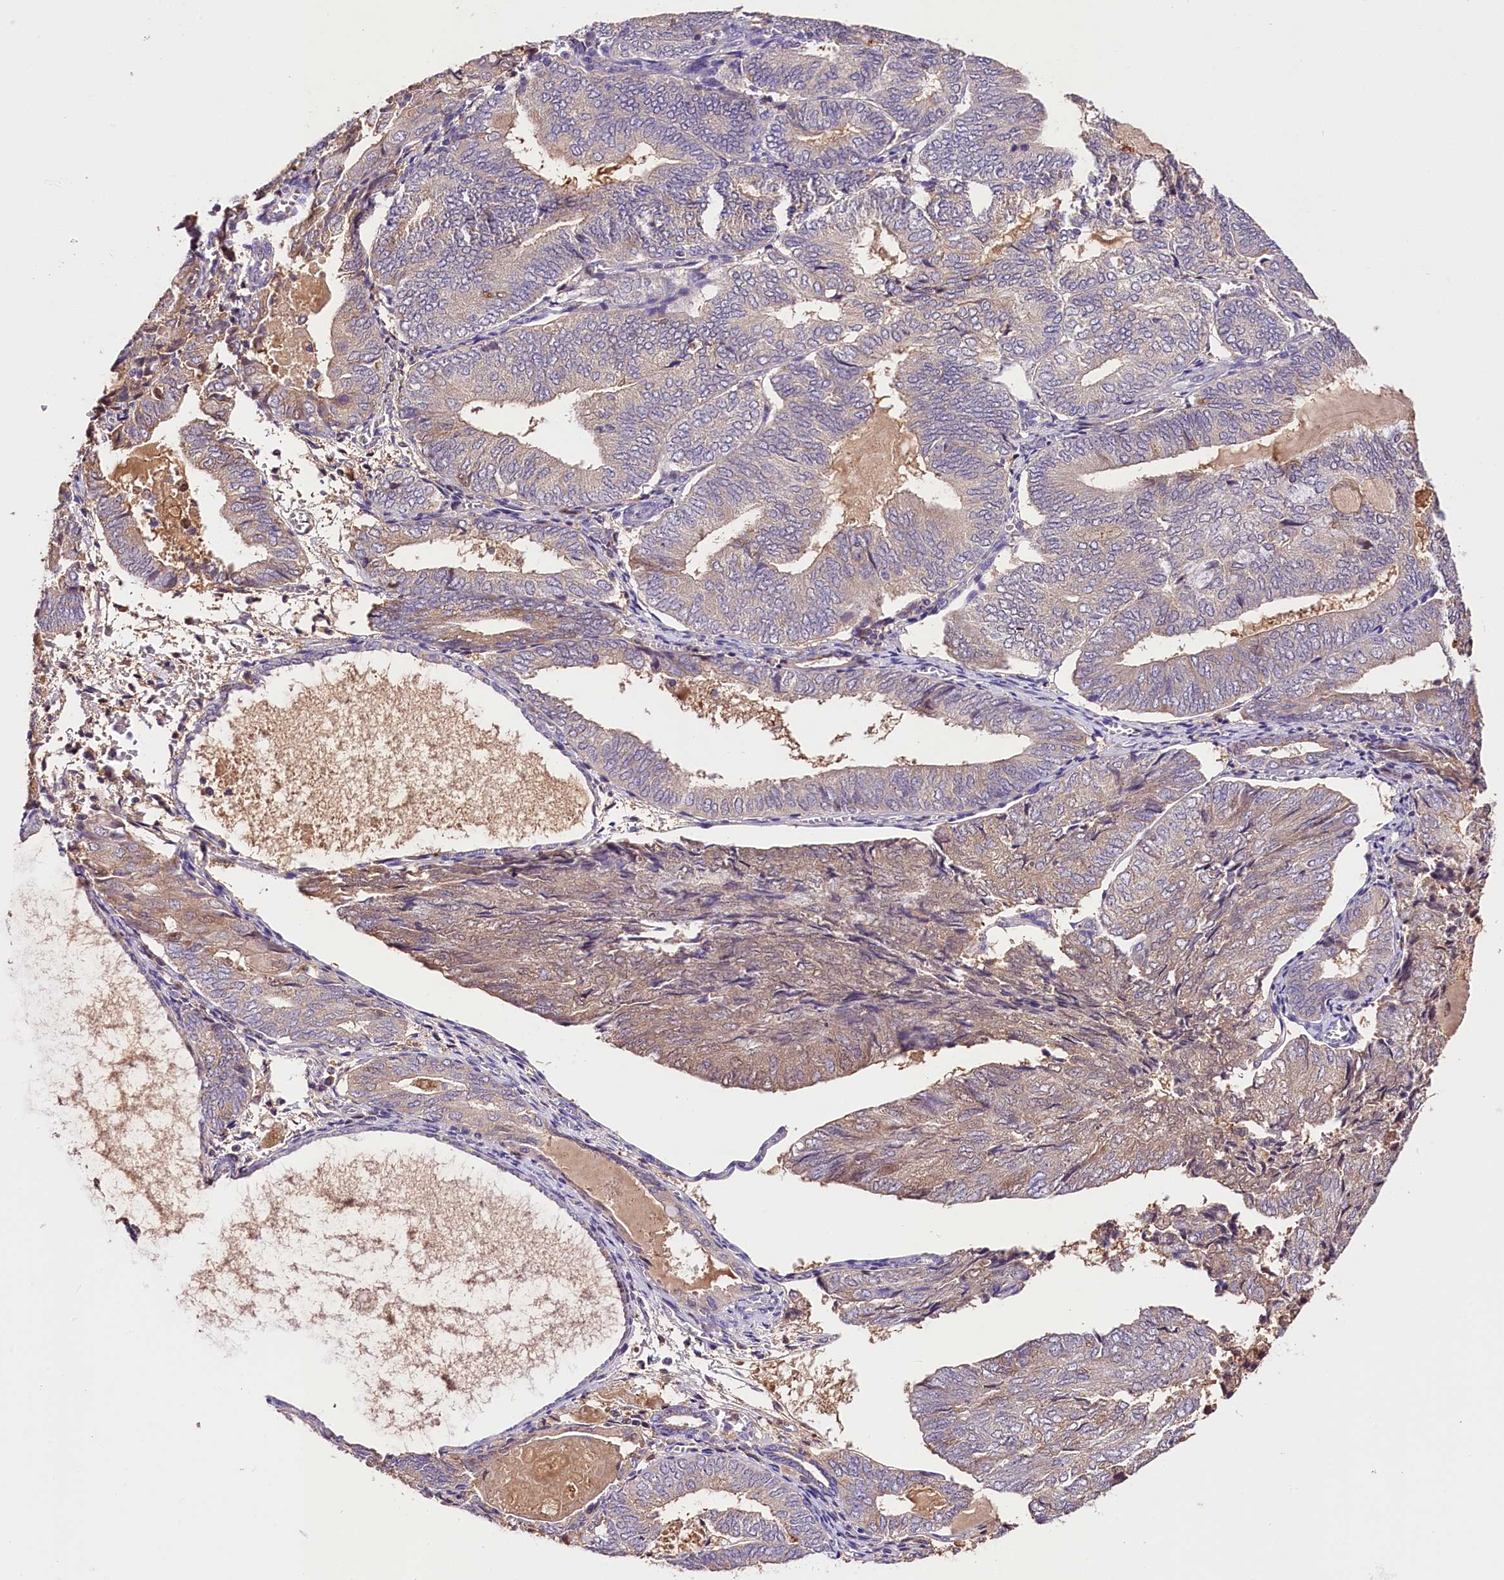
{"staining": {"intensity": "weak", "quantity": "<25%", "location": "cytoplasmic/membranous"}, "tissue": "endometrial cancer", "cell_type": "Tumor cells", "image_type": "cancer", "snomed": [{"axis": "morphology", "description": "Adenocarcinoma, NOS"}, {"axis": "topography", "description": "Endometrium"}], "caption": "An immunohistochemistry micrograph of adenocarcinoma (endometrial) is shown. There is no staining in tumor cells of adenocarcinoma (endometrial).", "gene": "ARMC6", "patient": {"sex": "female", "age": 81}}